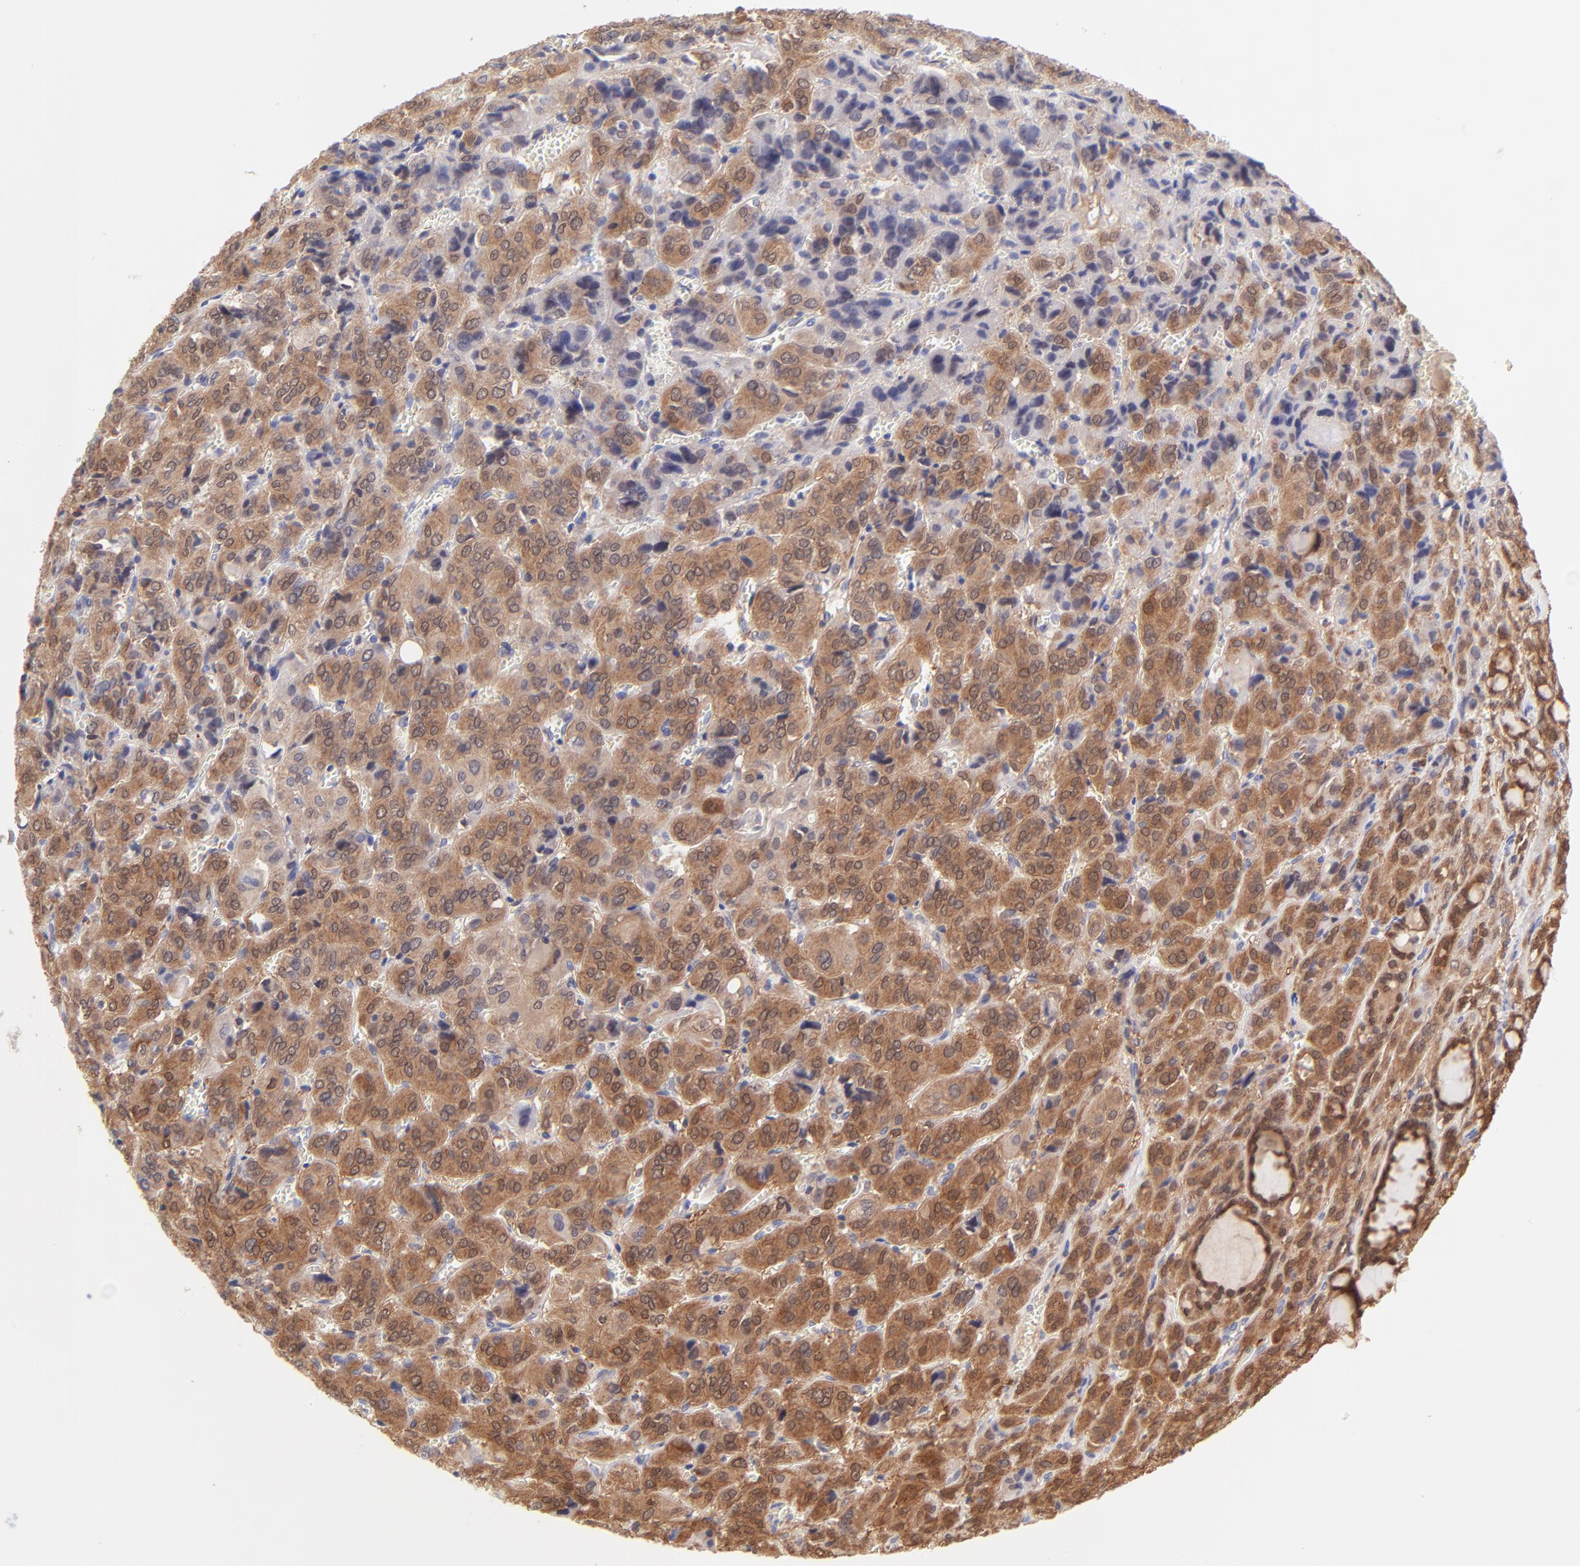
{"staining": {"intensity": "moderate", "quantity": ">75%", "location": "cytoplasmic/membranous"}, "tissue": "thyroid cancer", "cell_type": "Tumor cells", "image_type": "cancer", "snomed": [{"axis": "morphology", "description": "Follicular adenoma carcinoma, NOS"}, {"axis": "topography", "description": "Thyroid gland"}], "caption": "The histopathology image demonstrates immunohistochemical staining of thyroid follicular adenoma carcinoma. There is moderate cytoplasmic/membranous positivity is identified in about >75% of tumor cells.", "gene": "HYAL1", "patient": {"sex": "female", "age": 71}}